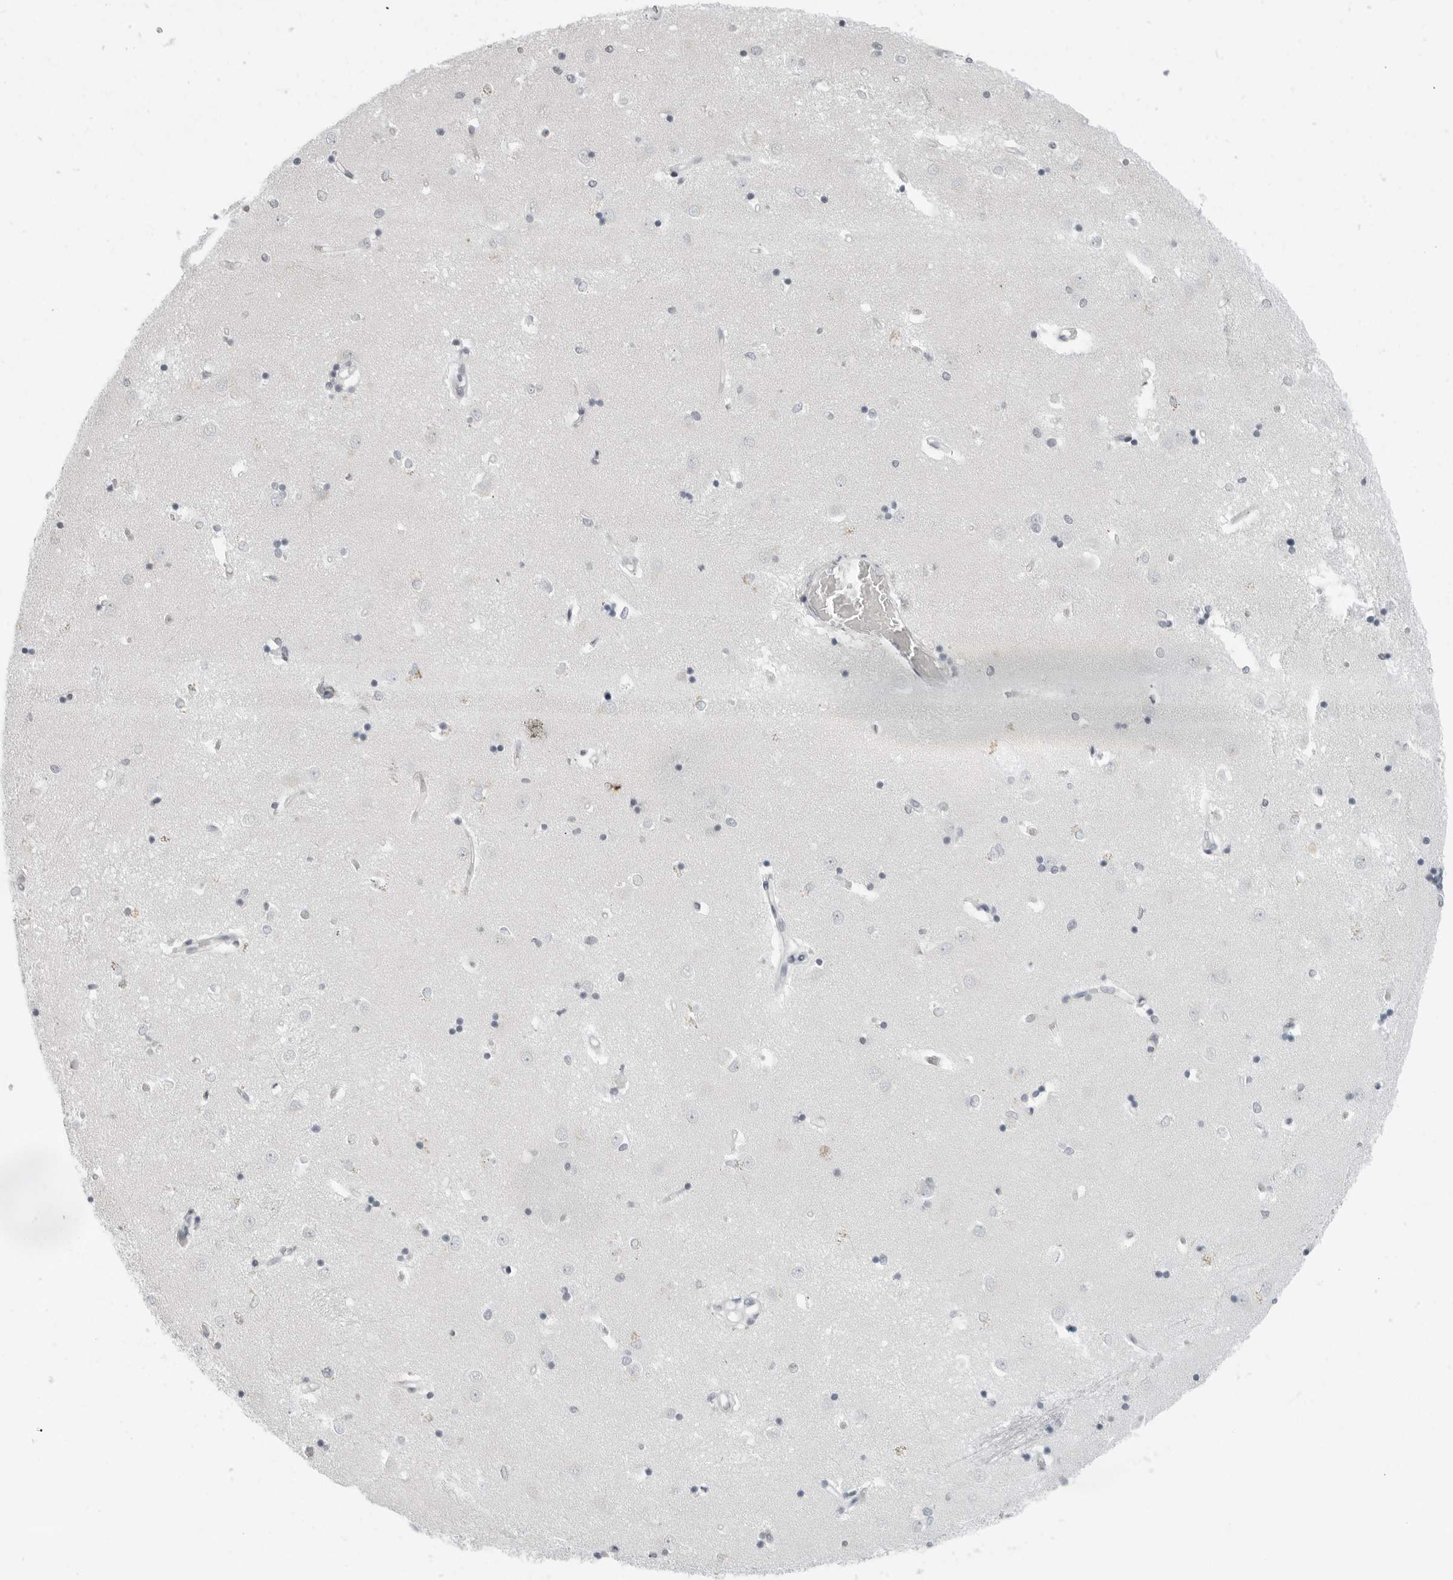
{"staining": {"intensity": "negative", "quantity": "none", "location": "none"}, "tissue": "caudate", "cell_type": "Glial cells", "image_type": "normal", "snomed": [{"axis": "morphology", "description": "Normal tissue, NOS"}, {"axis": "topography", "description": "Lateral ventricle wall"}], "caption": "Image shows no significant protein staining in glial cells of normal caudate.", "gene": "XIRP1", "patient": {"sex": "male", "age": 45}}